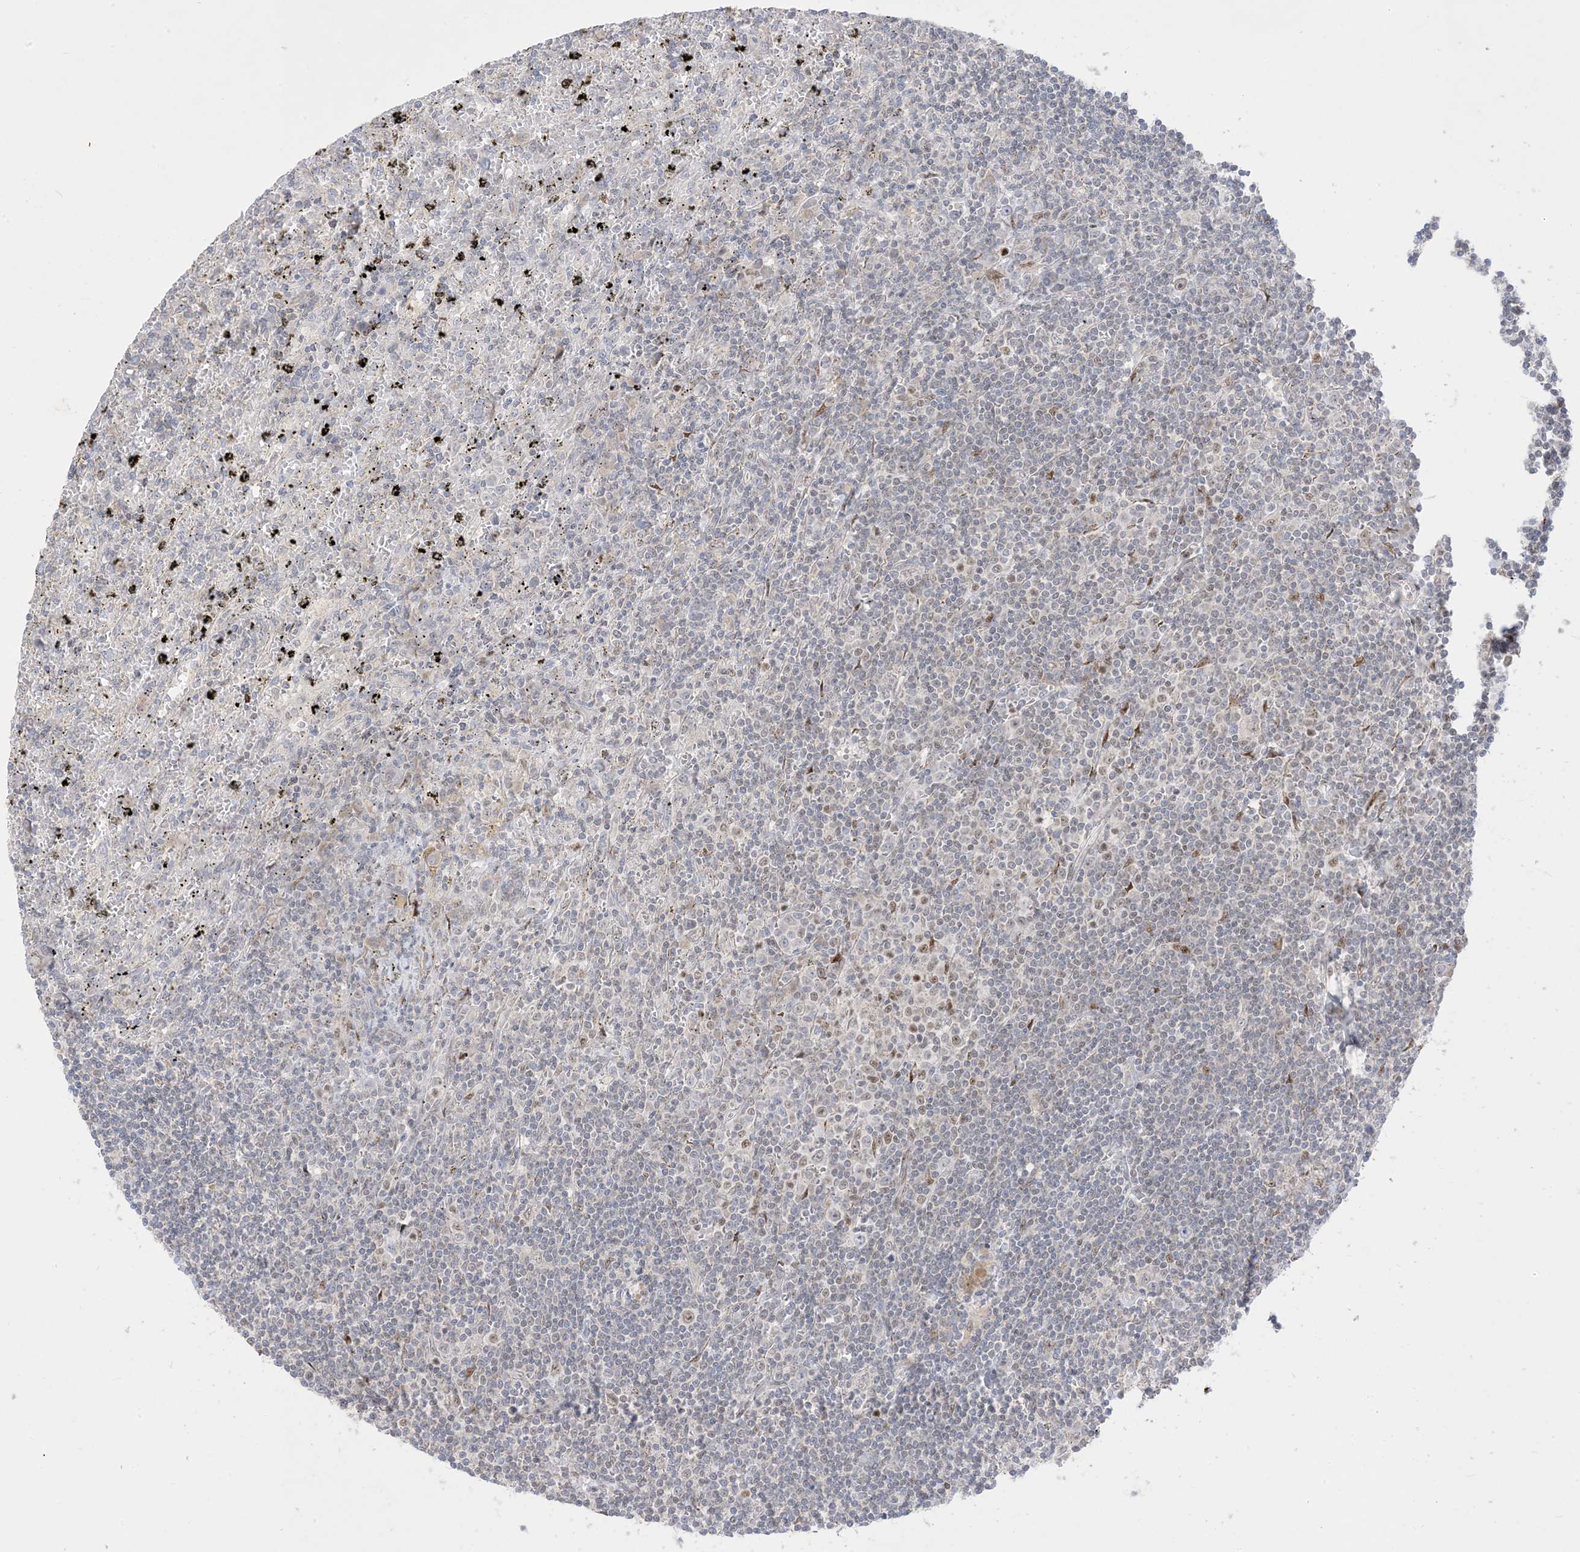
{"staining": {"intensity": "negative", "quantity": "none", "location": "none"}, "tissue": "lymphoma", "cell_type": "Tumor cells", "image_type": "cancer", "snomed": [{"axis": "morphology", "description": "Malignant lymphoma, non-Hodgkin's type, Low grade"}, {"axis": "topography", "description": "Spleen"}], "caption": "Immunohistochemistry (IHC) micrograph of neoplastic tissue: lymphoma stained with DAB (3,3'-diaminobenzidine) reveals no significant protein expression in tumor cells.", "gene": "BHLHE40", "patient": {"sex": "male", "age": 76}}